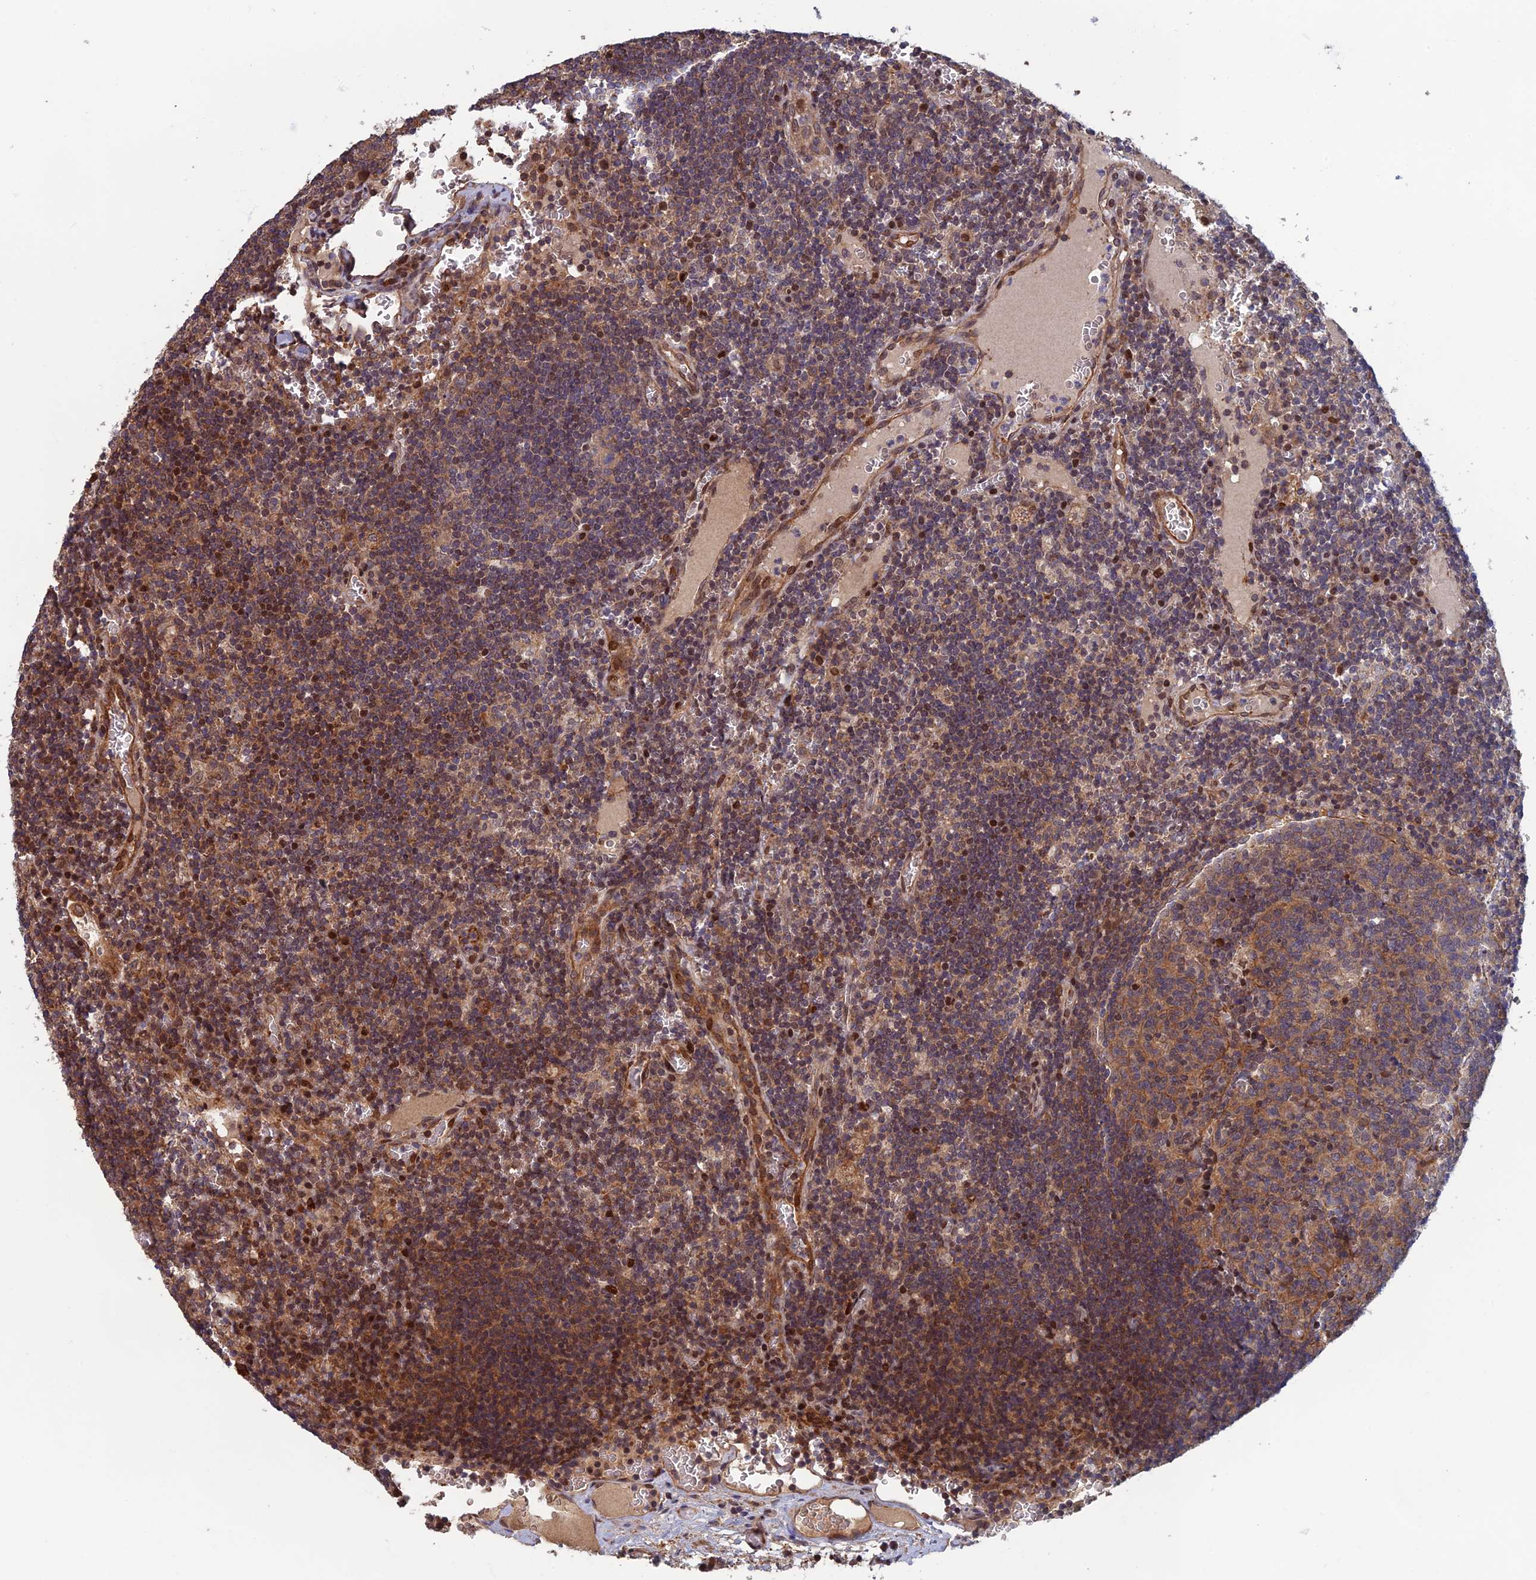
{"staining": {"intensity": "moderate", "quantity": "<25%", "location": "cytoplasmic/membranous,nuclear"}, "tissue": "lymph node", "cell_type": "Germinal center cells", "image_type": "normal", "snomed": [{"axis": "morphology", "description": "Normal tissue, NOS"}, {"axis": "topography", "description": "Lymph node"}], "caption": "Protein expression analysis of unremarkable lymph node exhibits moderate cytoplasmic/membranous,nuclear expression in approximately <25% of germinal center cells.", "gene": "CCDC183", "patient": {"sex": "female", "age": 73}}